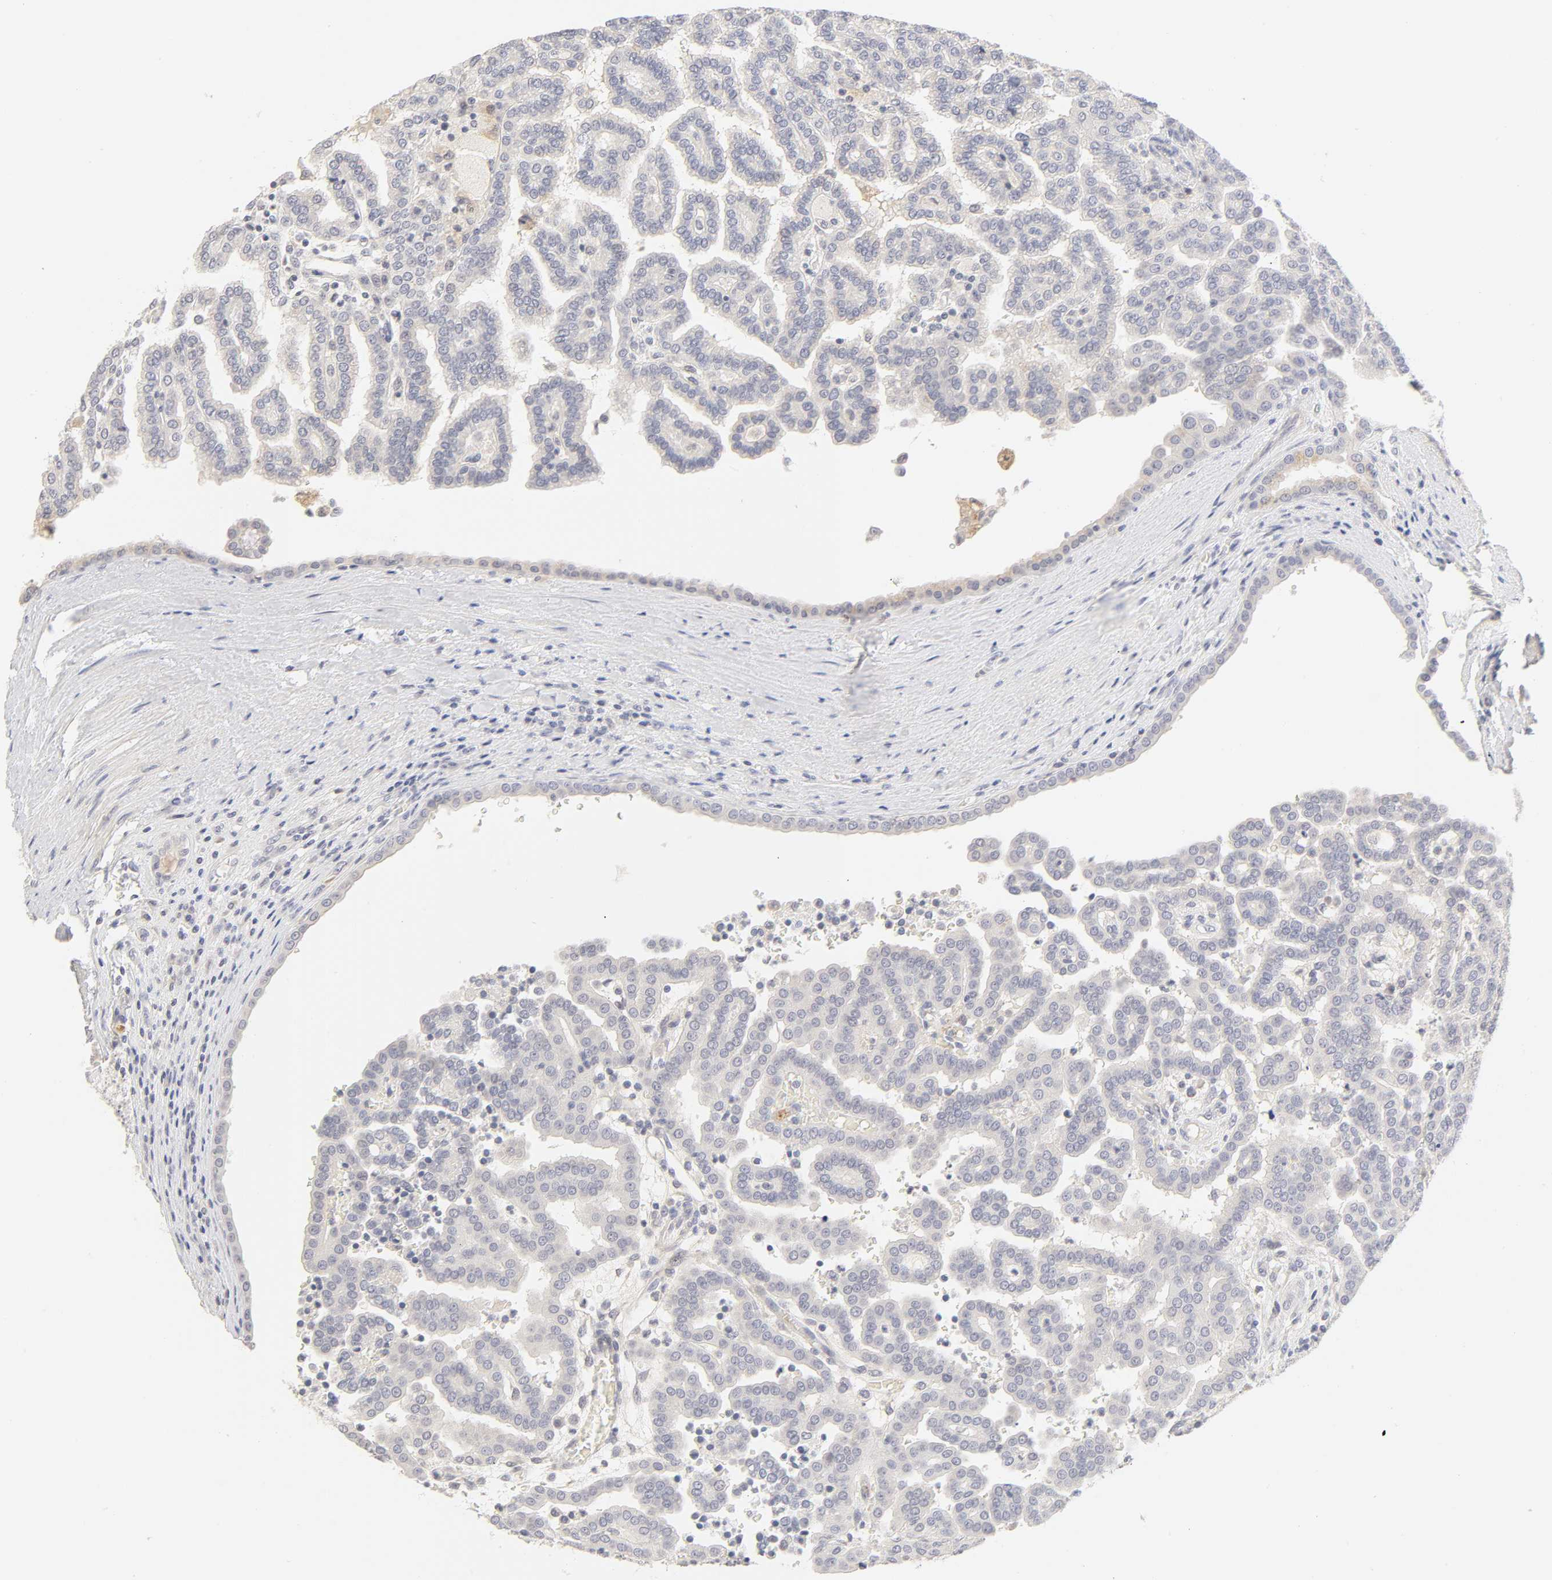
{"staining": {"intensity": "negative", "quantity": "none", "location": "none"}, "tissue": "renal cancer", "cell_type": "Tumor cells", "image_type": "cancer", "snomed": [{"axis": "morphology", "description": "Adenocarcinoma, NOS"}, {"axis": "topography", "description": "Kidney"}], "caption": "Immunohistochemical staining of adenocarcinoma (renal) displays no significant expression in tumor cells.", "gene": "CYP4B1", "patient": {"sex": "male", "age": 61}}